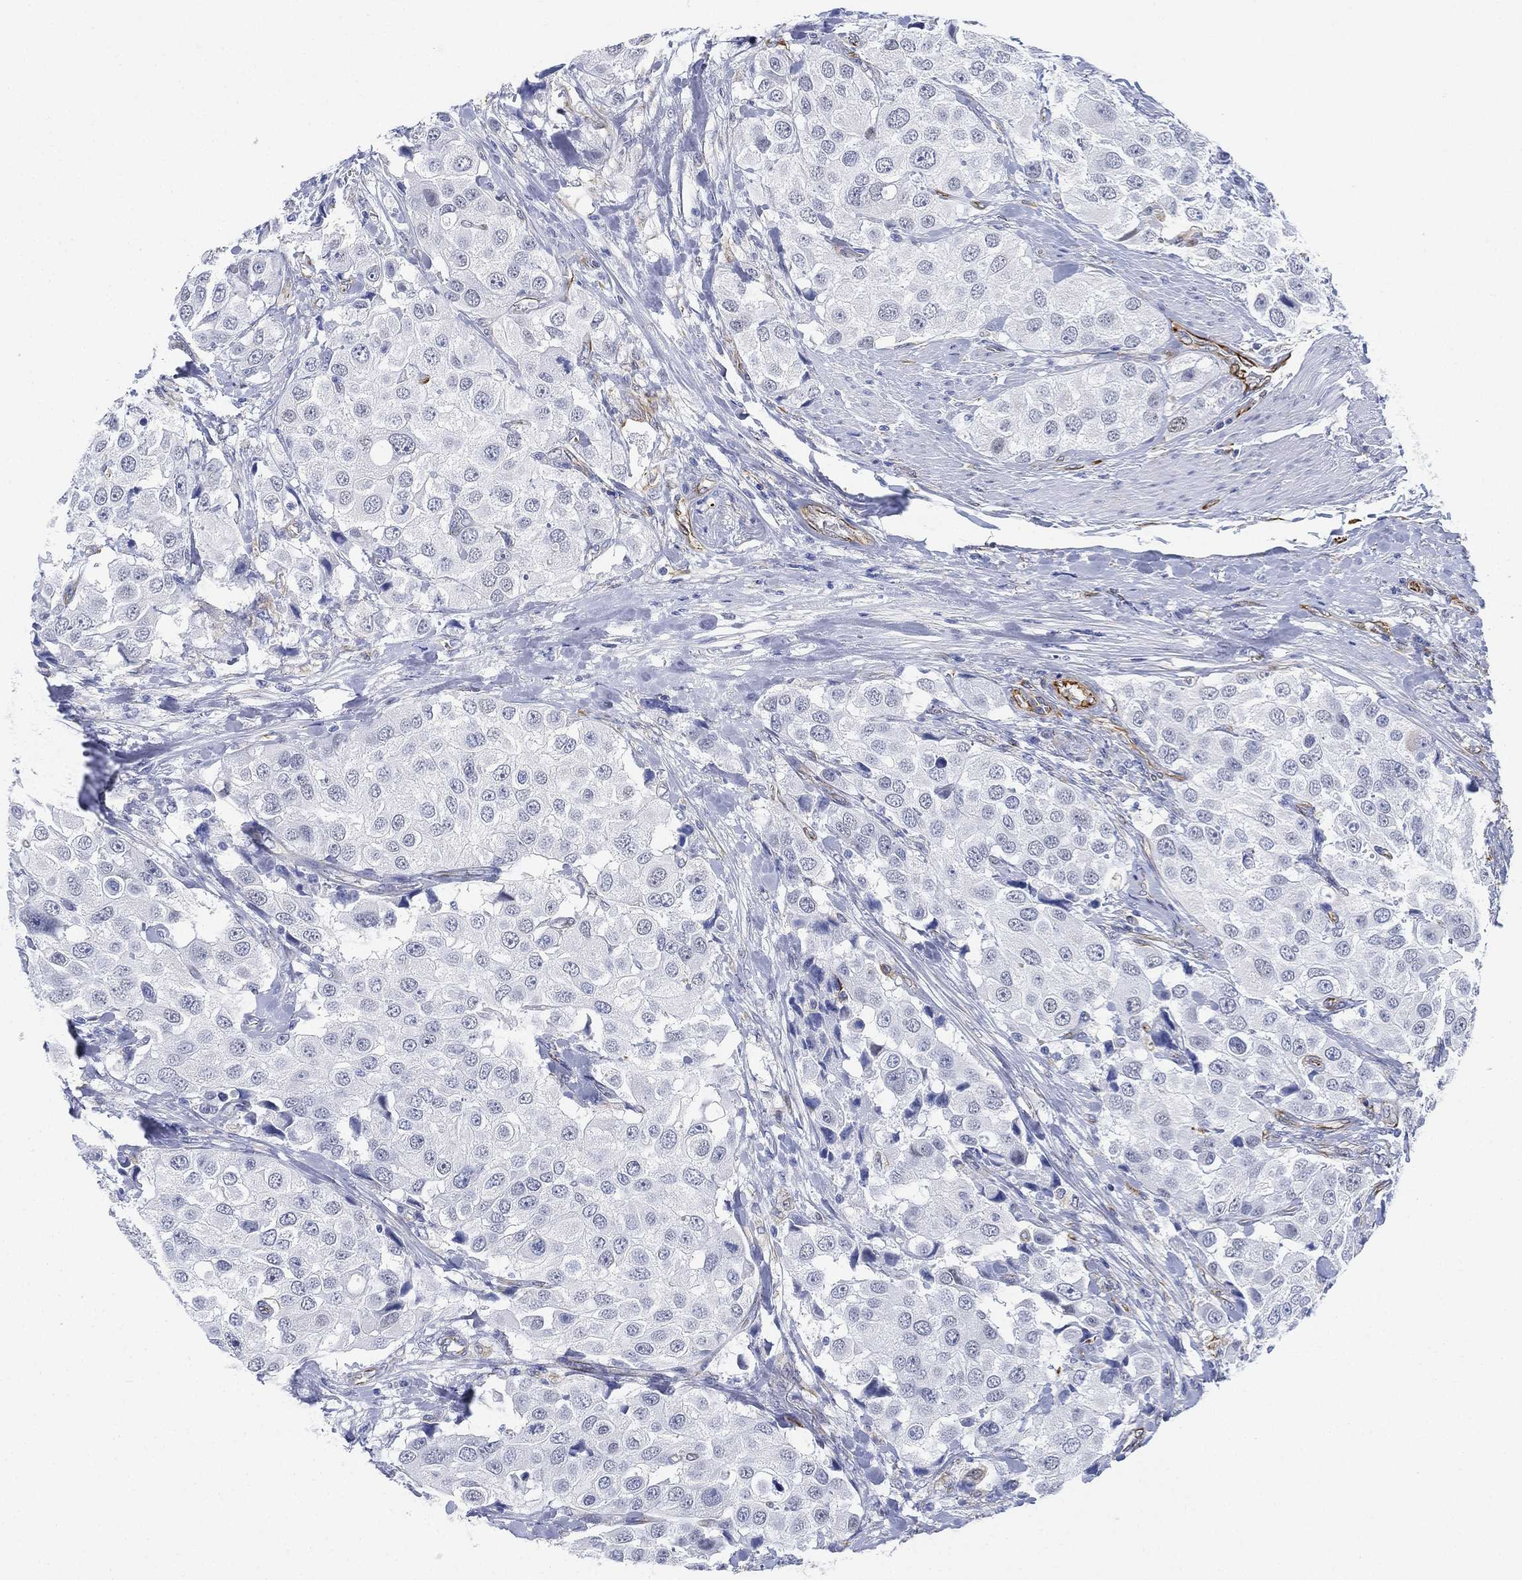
{"staining": {"intensity": "negative", "quantity": "none", "location": "none"}, "tissue": "urothelial cancer", "cell_type": "Tumor cells", "image_type": "cancer", "snomed": [{"axis": "morphology", "description": "Urothelial carcinoma, High grade"}, {"axis": "topography", "description": "Urinary bladder"}], "caption": "High power microscopy histopathology image of an IHC photomicrograph of urothelial cancer, revealing no significant staining in tumor cells.", "gene": "PSKH2", "patient": {"sex": "female", "age": 64}}